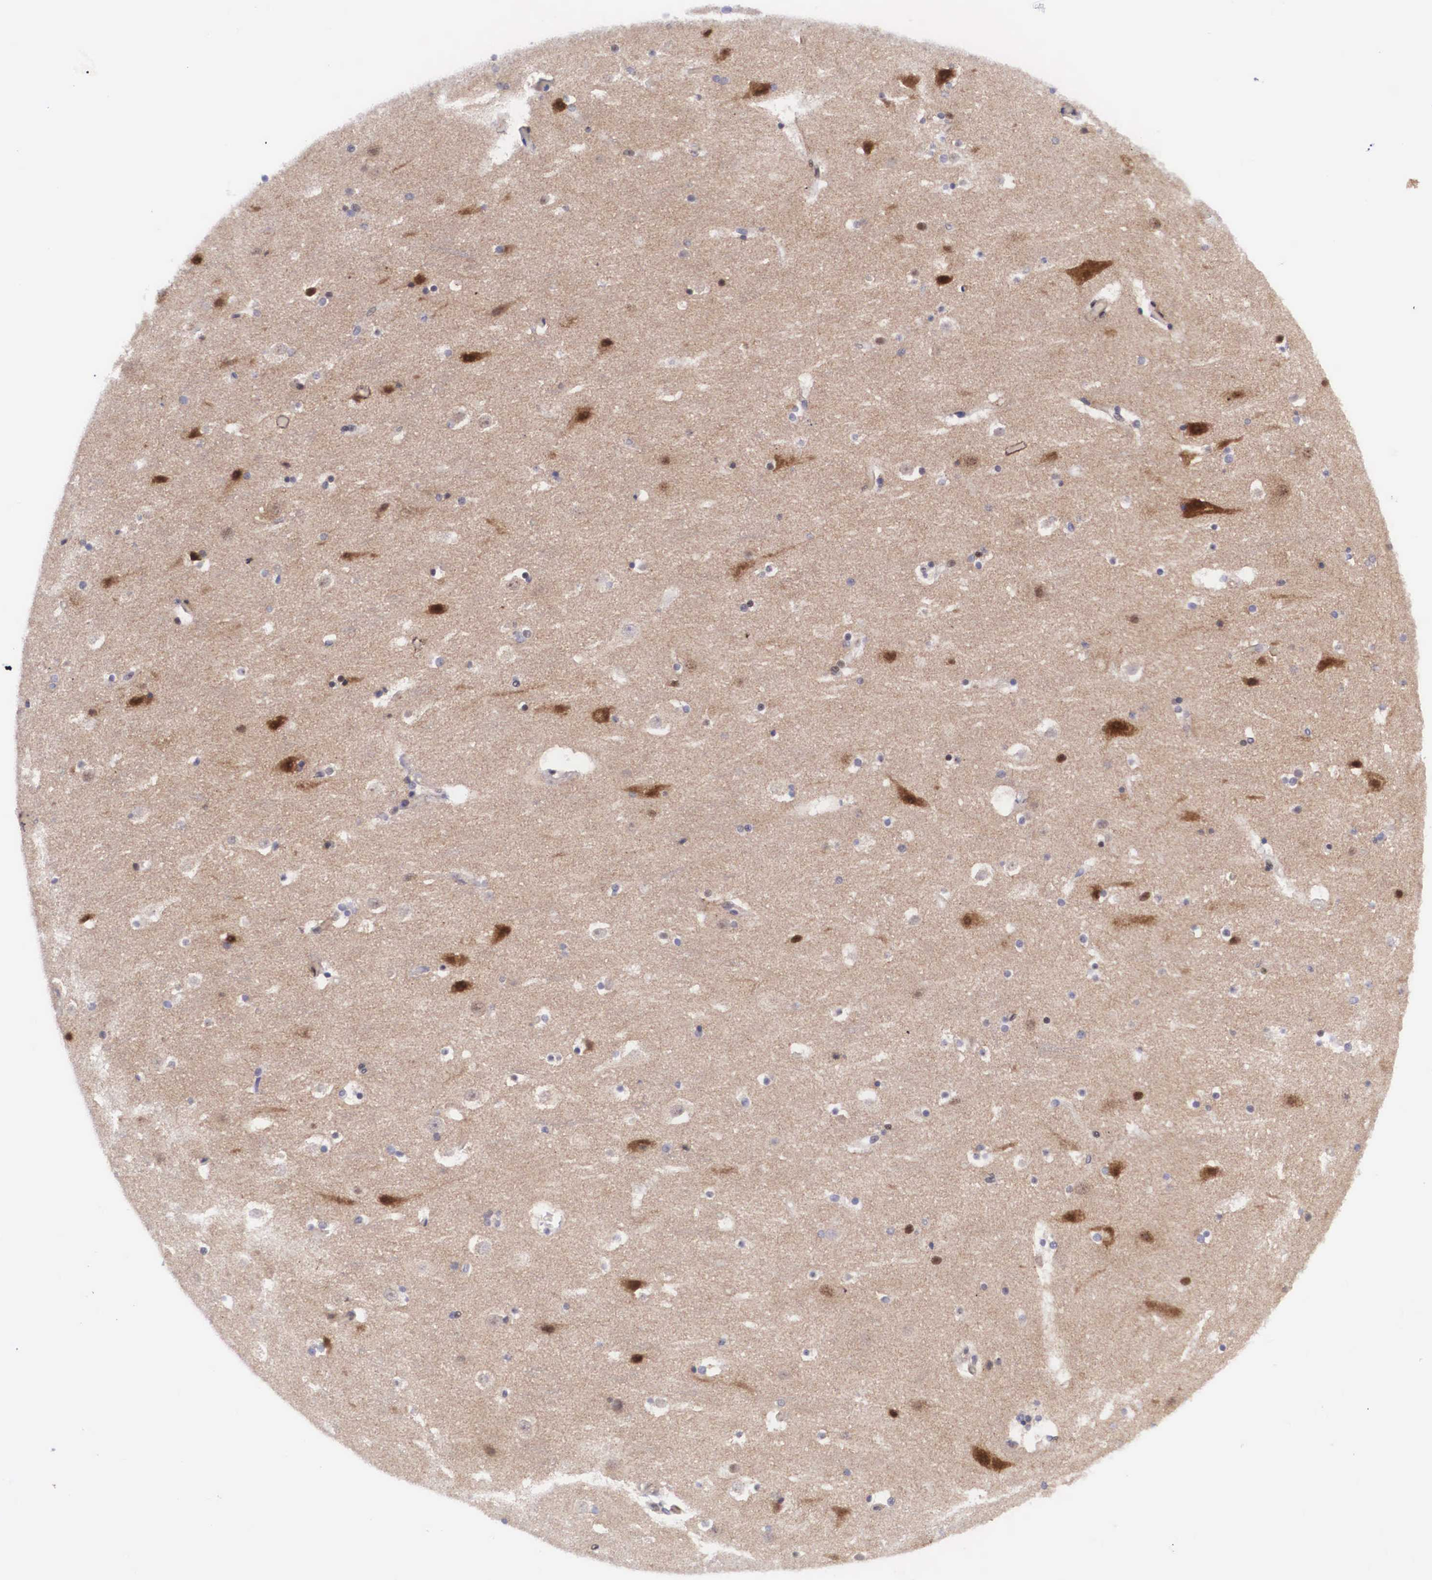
{"staining": {"intensity": "negative", "quantity": "none", "location": "none"}, "tissue": "cerebral cortex", "cell_type": "Endothelial cells", "image_type": "normal", "snomed": [{"axis": "morphology", "description": "Normal tissue, NOS"}, {"axis": "topography", "description": "Cerebral cortex"}], "caption": "IHC histopathology image of unremarkable cerebral cortex: cerebral cortex stained with DAB (3,3'-diaminobenzidine) displays no significant protein staining in endothelial cells. (DAB (3,3'-diaminobenzidine) immunohistochemistry, high magnification).", "gene": "EMID1", "patient": {"sex": "male", "age": 45}}